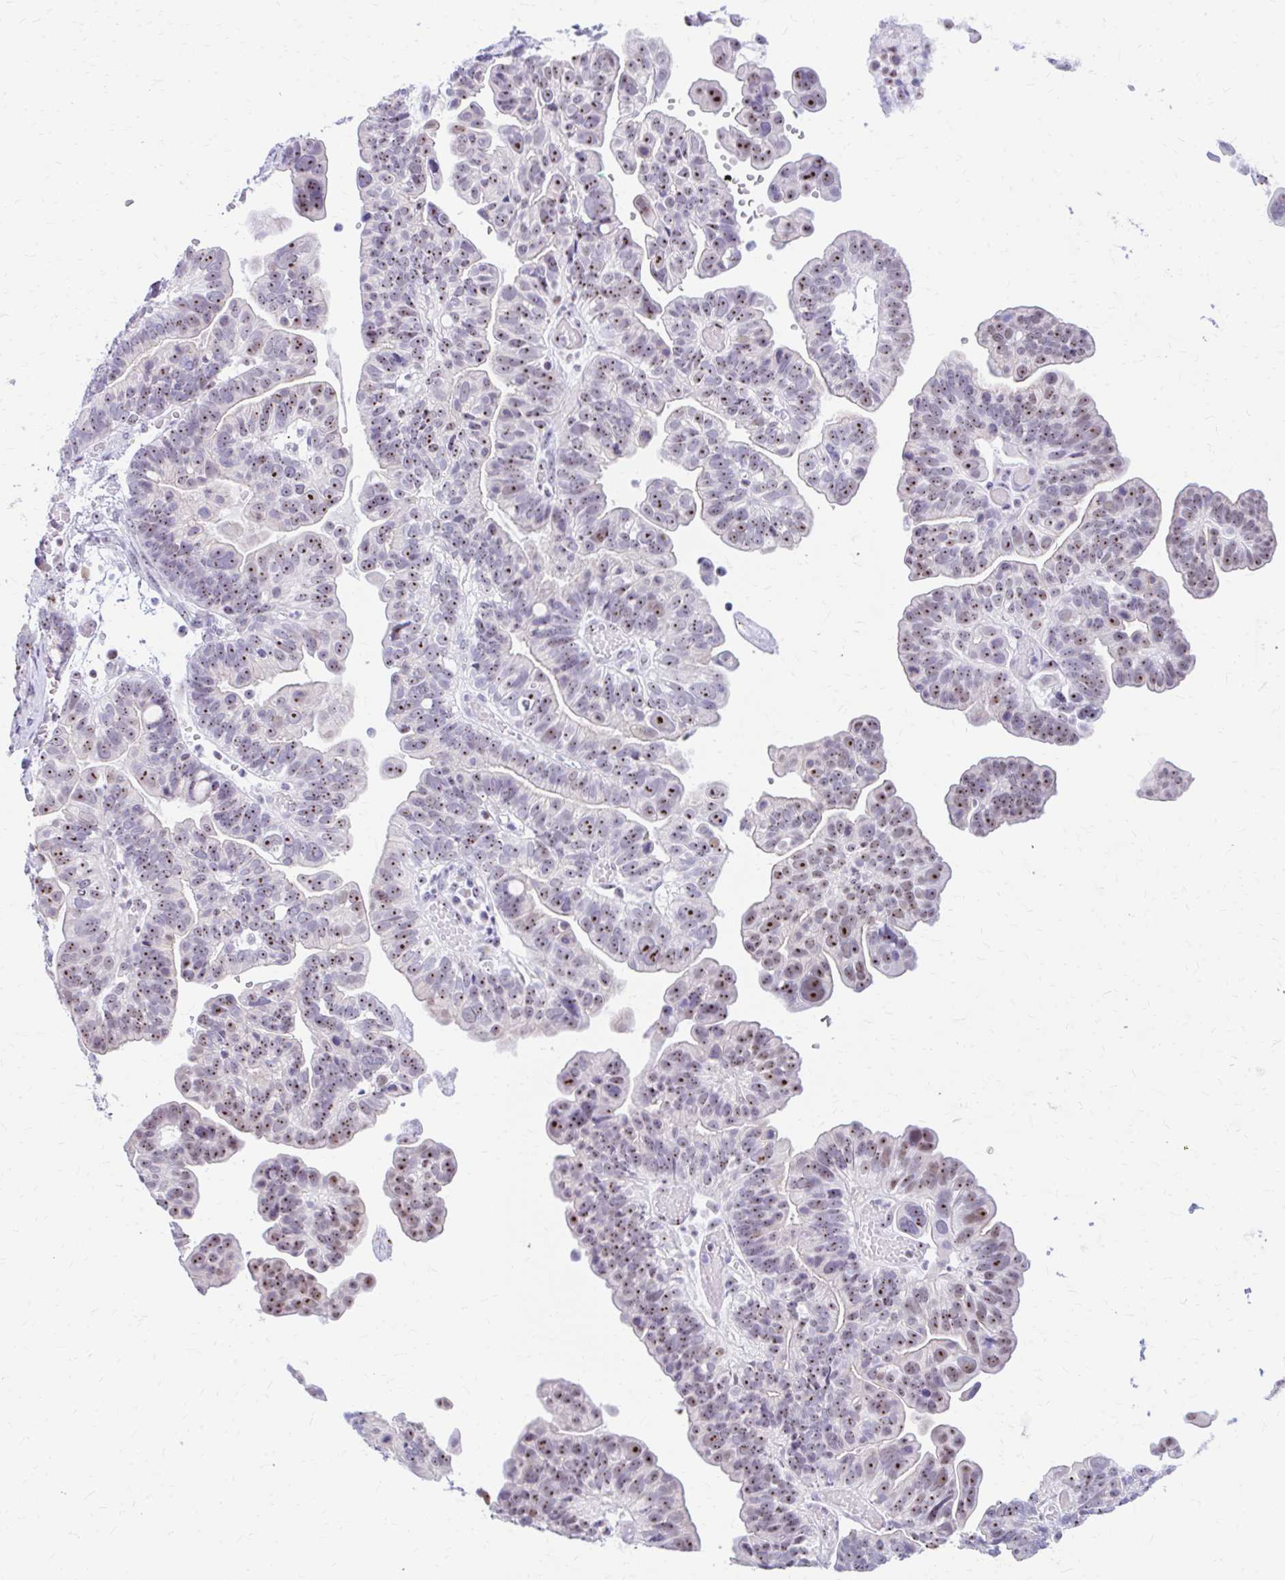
{"staining": {"intensity": "moderate", "quantity": ">75%", "location": "nuclear"}, "tissue": "ovarian cancer", "cell_type": "Tumor cells", "image_type": "cancer", "snomed": [{"axis": "morphology", "description": "Cystadenocarcinoma, serous, NOS"}, {"axis": "topography", "description": "Ovary"}], "caption": "A micrograph of ovarian cancer stained for a protein shows moderate nuclear brown staining in tumor cells.", "gene": "FTSJ3", "patient": {"sex": "female", "age": 56}}